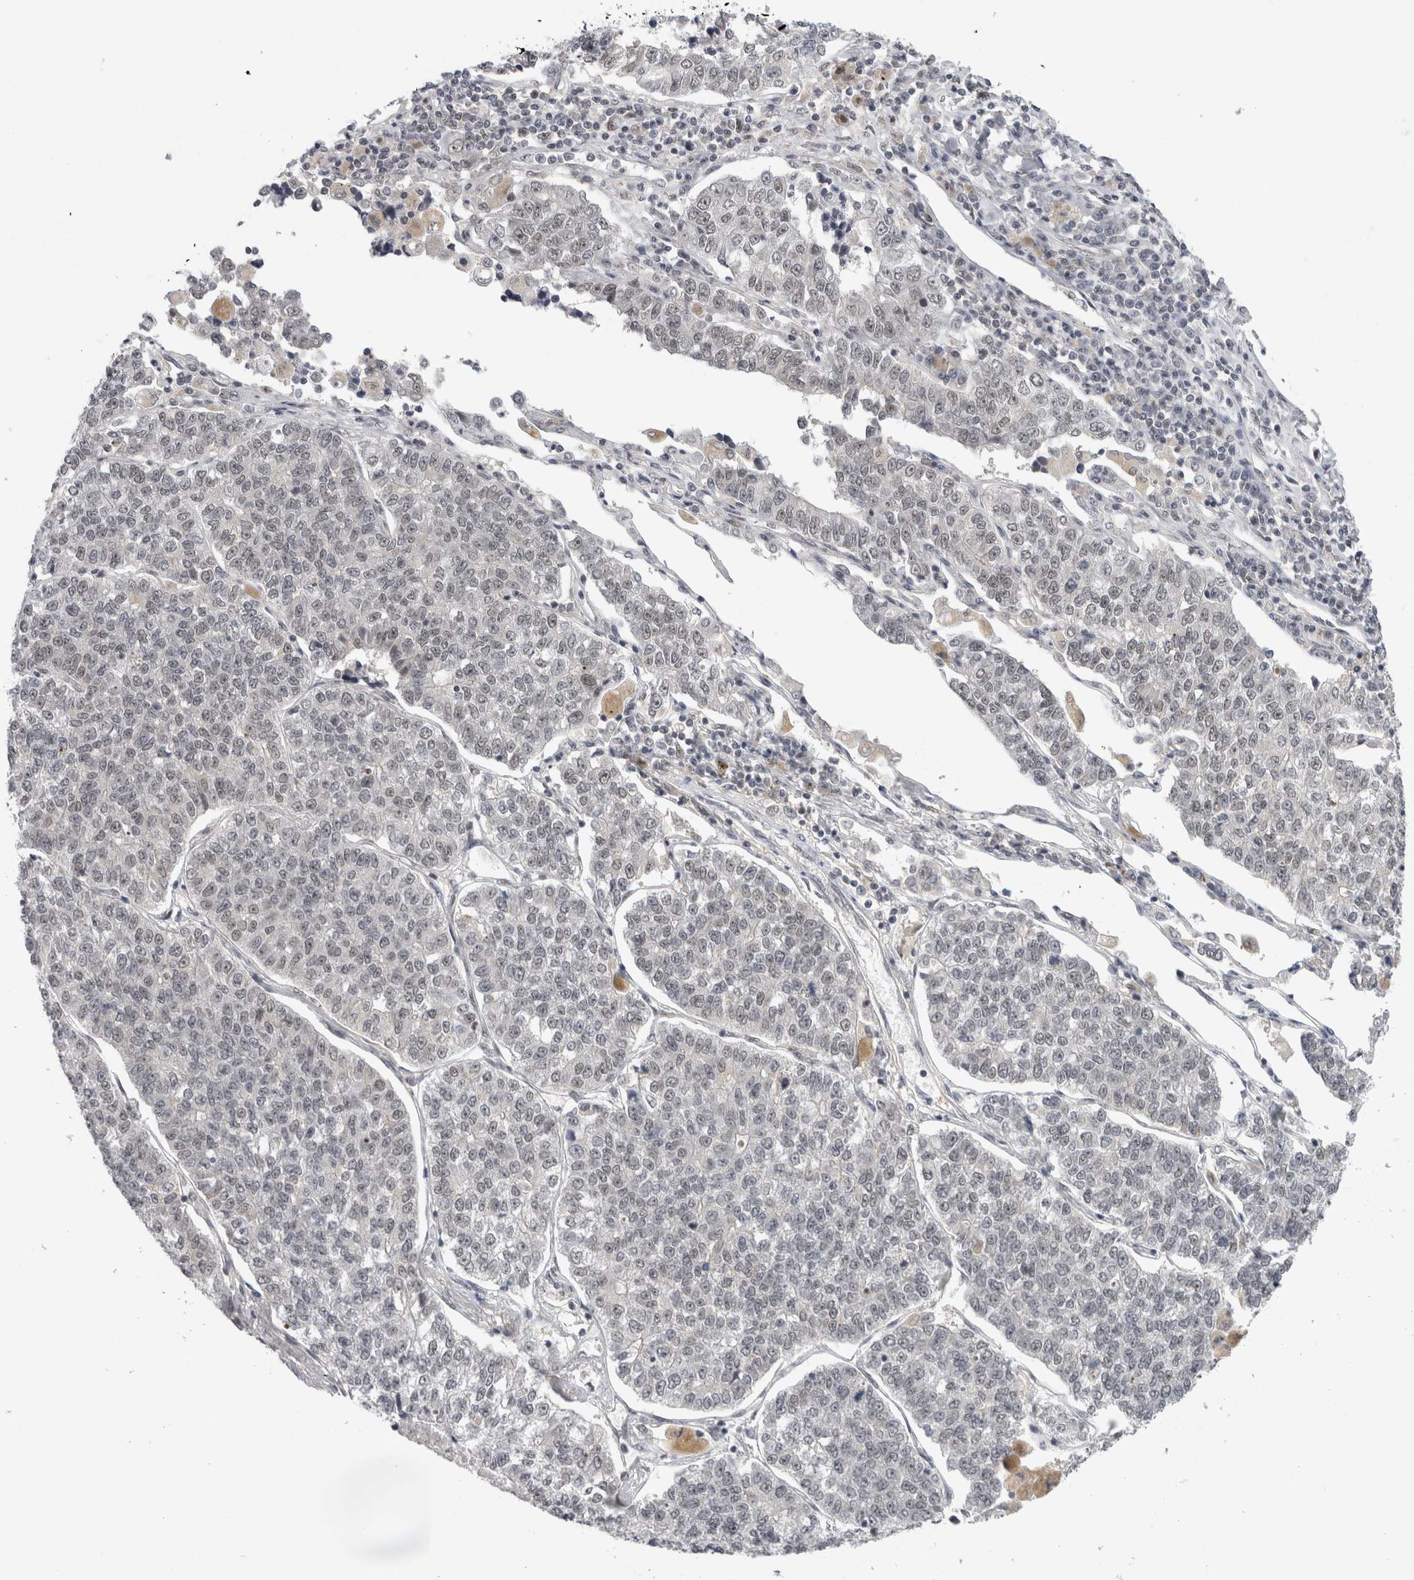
{"staining": {"intensity": "weak", "quantity": ">75%", "location": "nuclear"}, "tissue": "lung cancer", "cell_type": "Tumor cells", "image_type": "cancer", "snomed": [{"axis": "morphology", "description": "Adenocarcinoma, NOS"}, {"axis": "topography", "description": "Lung"}], "caption": "This is an image of immunohistochemistry staining of adenocarcinoma (lung), which shows weak positivity in the nuclear of tumor cells.", "gene": "PSMB2", "patient": {"sex": "male", "age": 49}}